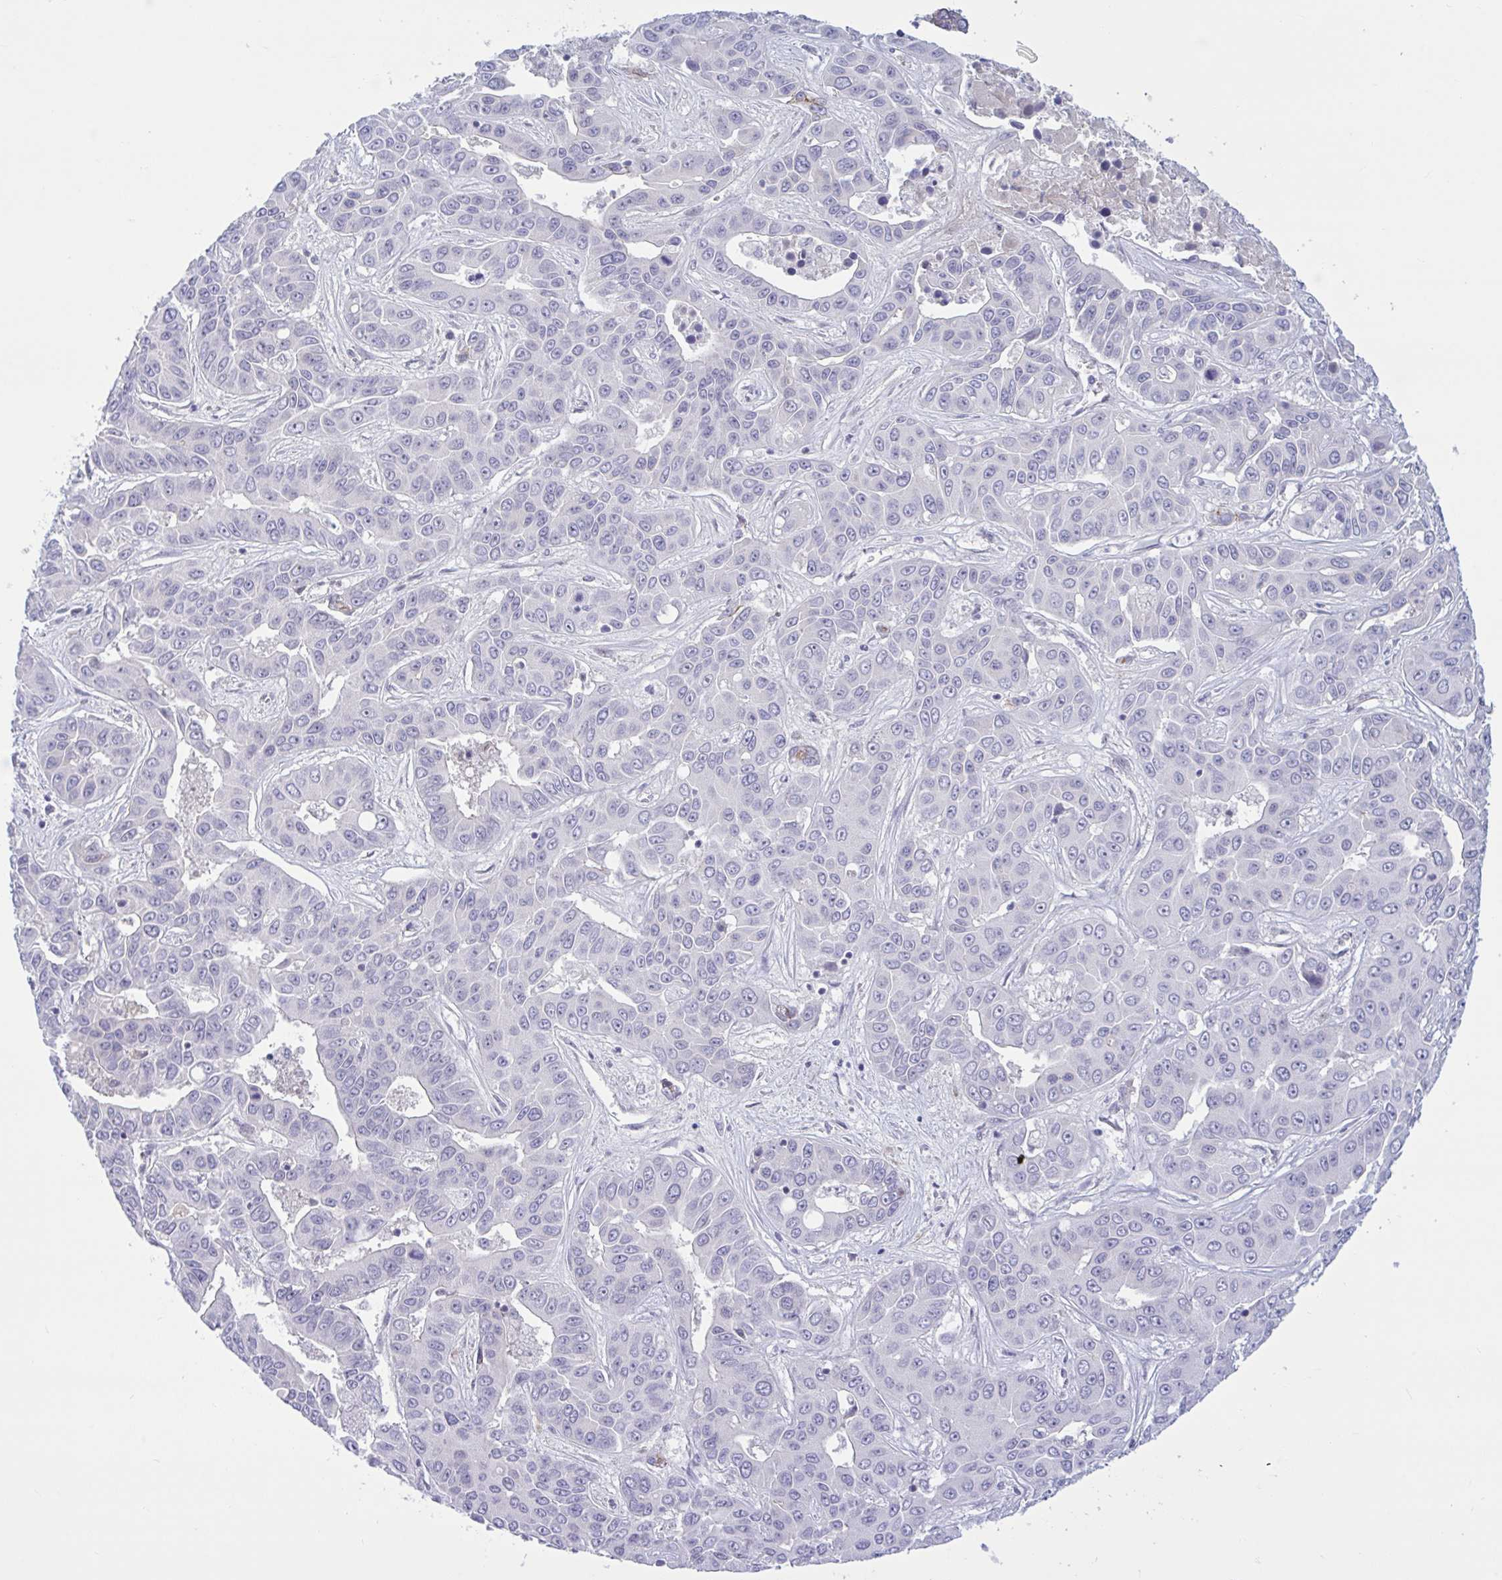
{"staining": {"intensity": "negative", "quantity": "none", "location": "none"}, "tissue": "liver cancer", "cell_type": "Tumor cells", "image_type": "cancer", "snomed": [{"axis": "morphology", "description": "Cholangiocarcinoma"}, {"axis": "topography", "description": "Liver"}], "caption": "This is an immunohistochemistry (IHC) photomicrograph of liver cancer. There is no positivity in tumor cells.", "gene": "CNGB3", "patient": {"sex": "female", "age": 52}}